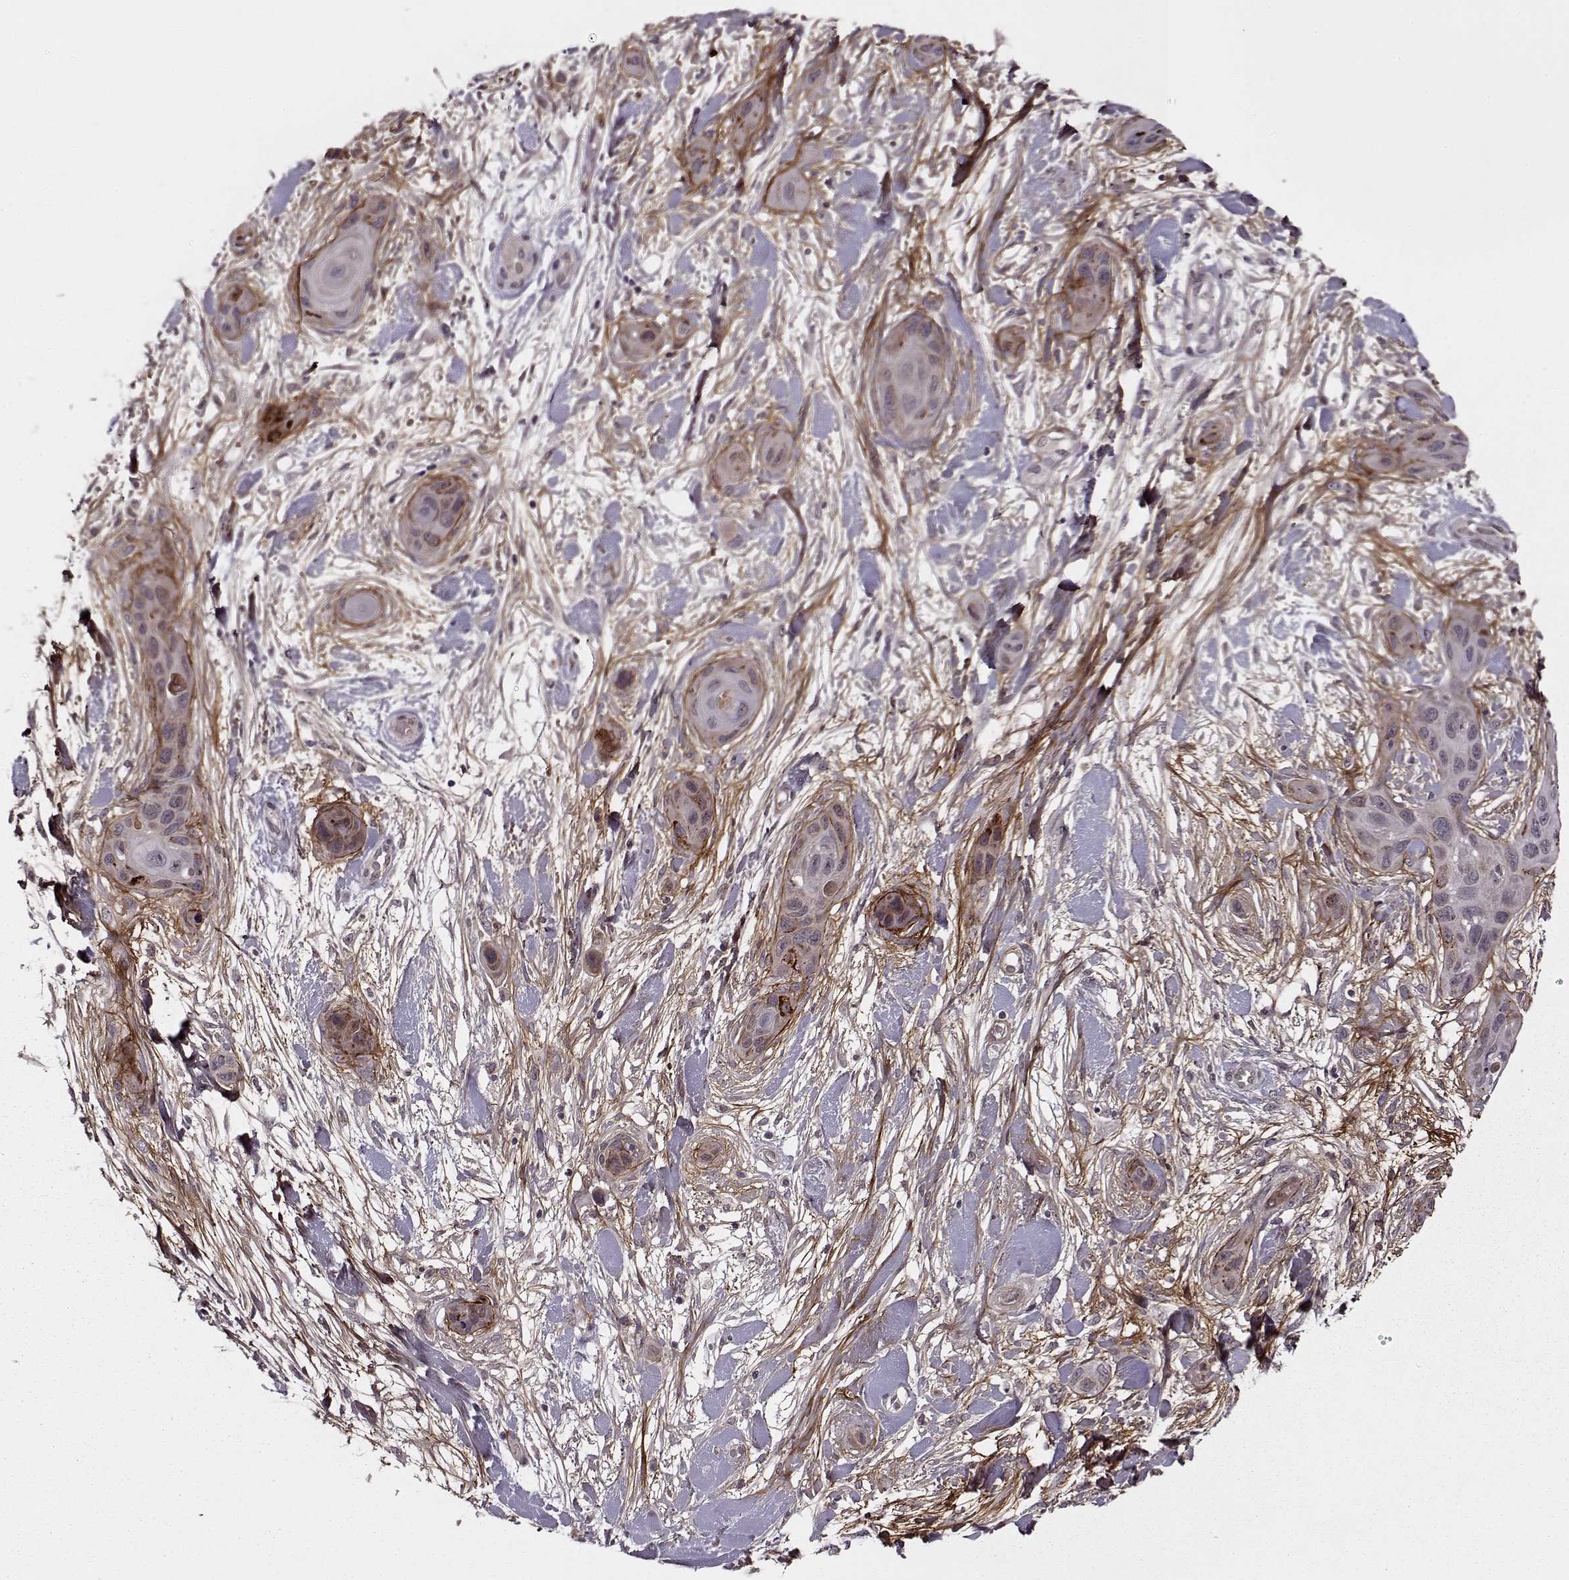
{"staining": {"intensity": "strong", "quantity": "<25%", "location": "cytoplasmic/membranous"}, "tissue": "skin cancer", "cell_type": "Tumor cells", "image_type": "cancer", "snomed": [{"axis": "morphology", "description": "Squamous cell carcinoma, NOS"}, {"axis": "topography", "description": "Skin"}], "caption": "Immunohistochemistry (IHC) (DAB (3,3'-diaminobenzidine)) staining of human skin squamous cell carcinoma displays strong cytoplasmic/membranous protein positivity in about <25% of tumor cells.", "gene": "DENND4B", "patient": {"sex": "male", "age": 79}}